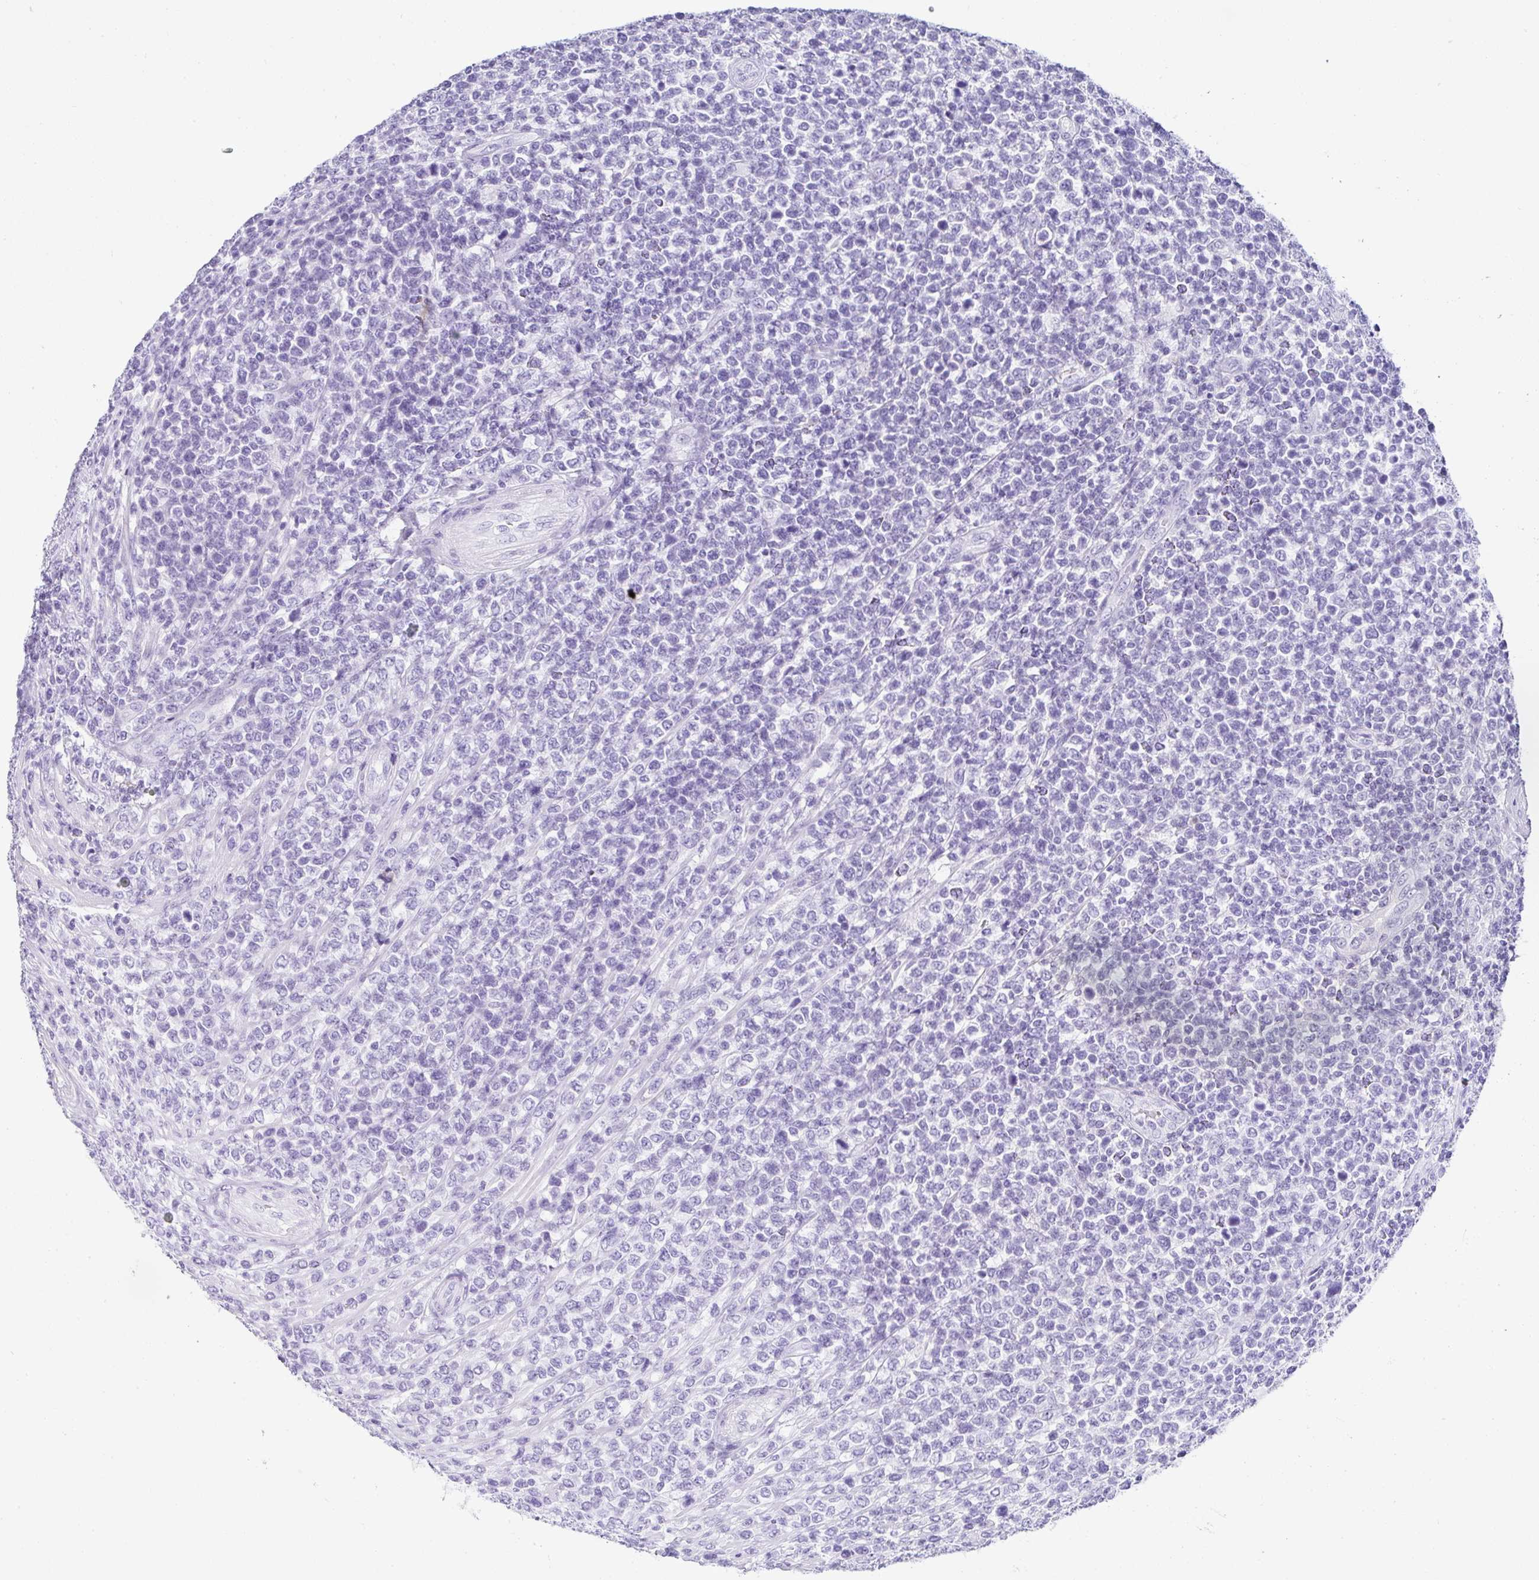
{"staining": {"intensity": "negative", "quantity": "none", "location": "none"}, "tissue": "lymphoma", "cell_type": "Tumor cells", "image_type": "cancer", "snomed": [{"axis": "morphology", "description": "Malignant lymphoma, non-Hodgkin's type, High grade"}, {"axis": "topography", "description": "Soft tissue"}], "caption": "Tumor cells show no significant positivity in malignant lymphoma, non-Hodgkin's type (high-grade).", "gene": "SERPINB3", "patient": {"sex": "female", "age": 56}}